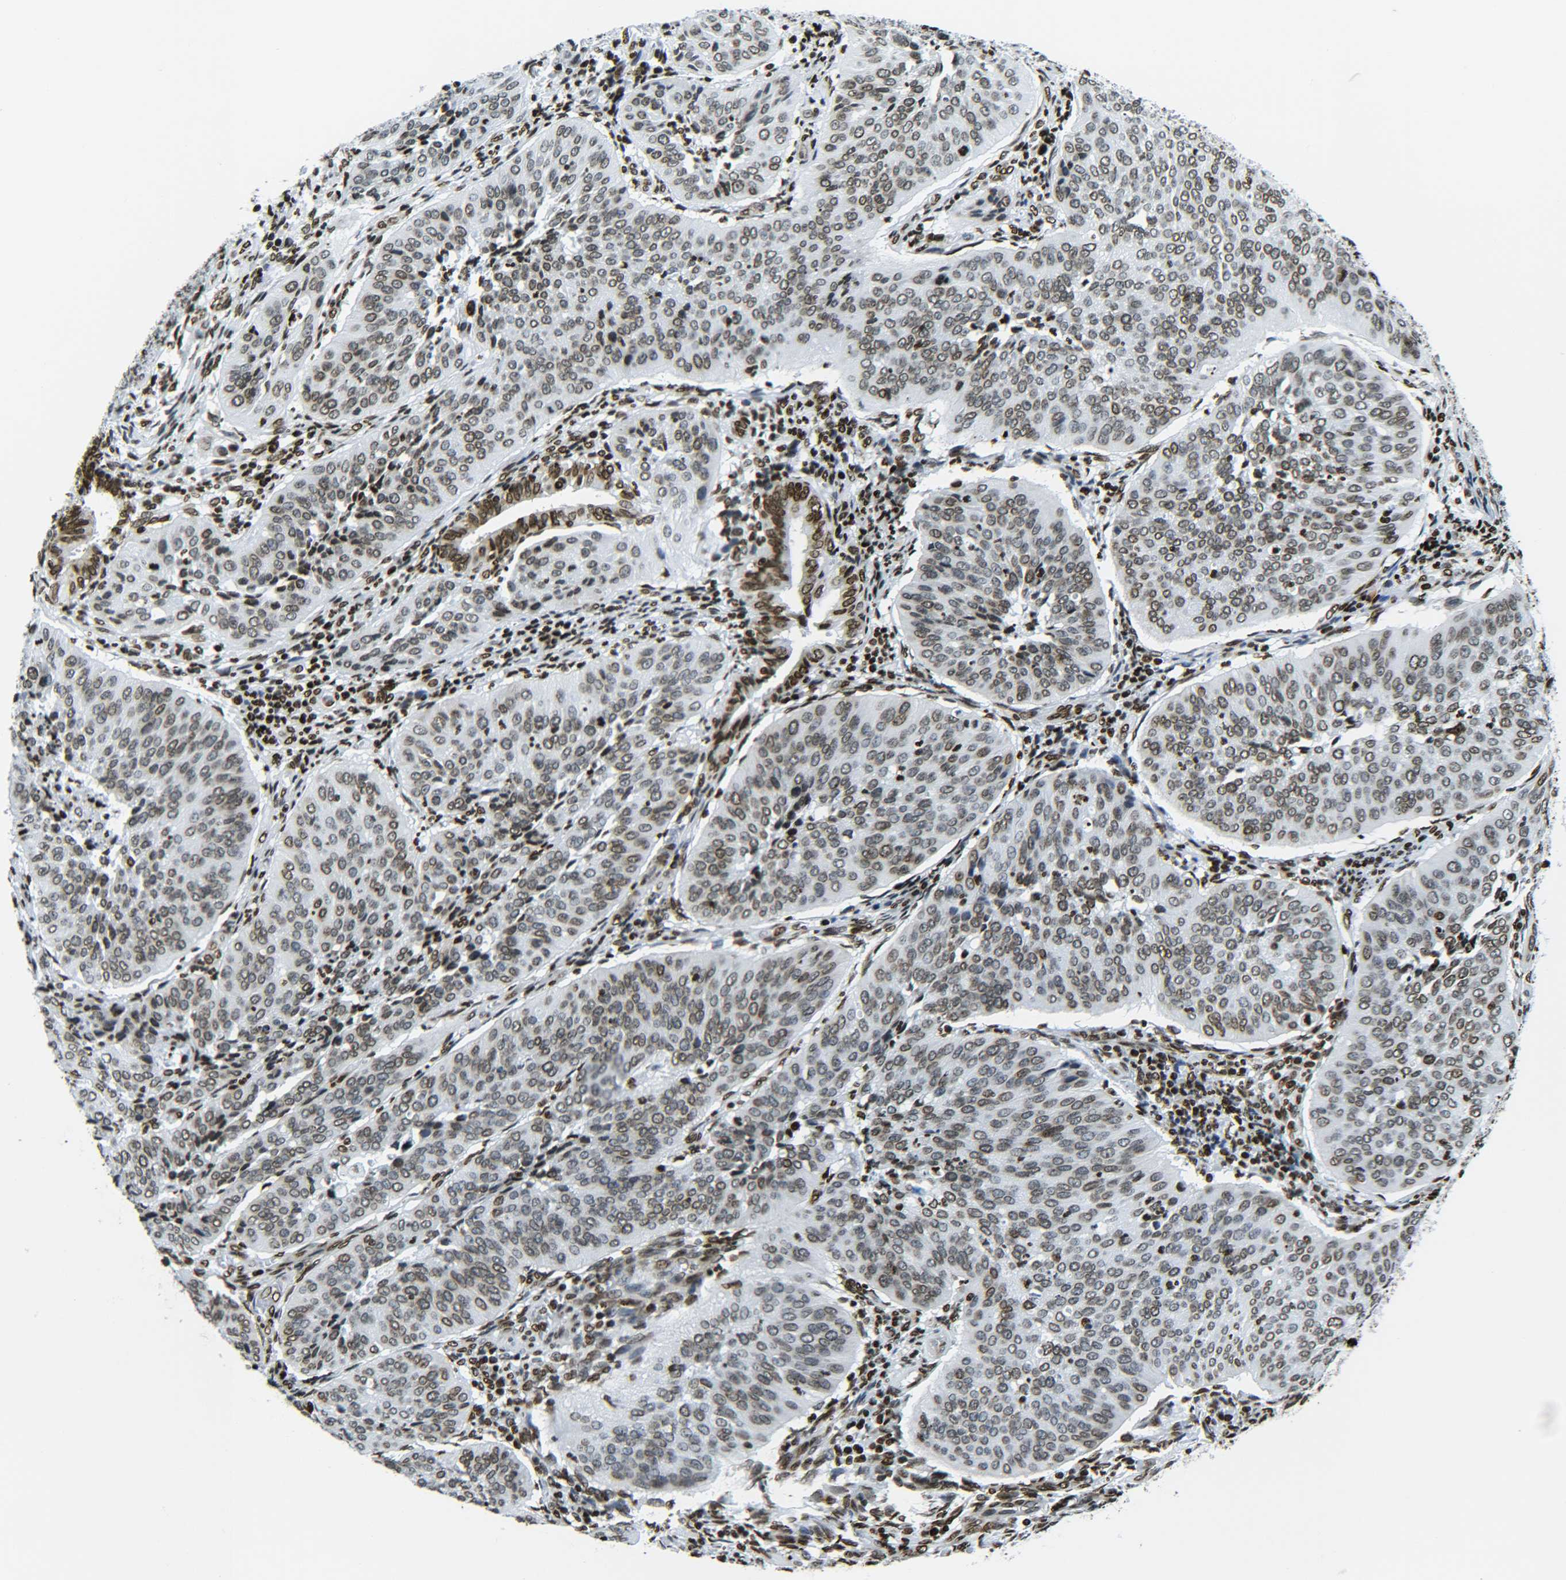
{"staining": {"intensity": "moderate", "quantity": "25%-75%", "location": "nuclear"}, "tissue": "cervical cancer", "cell_type": "Tumor cells", "image_type": "cancer", "snomed": [{"axis": "morphology", "description": "Normal tissue, NOS"}, {"axis": "morphology", "description": "Squamous cell carcinoma, NOS"}, {"axis": "topography", "description": "Cervix"}], "caption": "Squamous cell carcinoma (cervical) stained with immunohistochemistry (IHC) reveals moderate nuclear positivity in about 25%-75% of tumor cells.", "gene": "H2AX", "patient": {"sex": "female", "age": 39}}